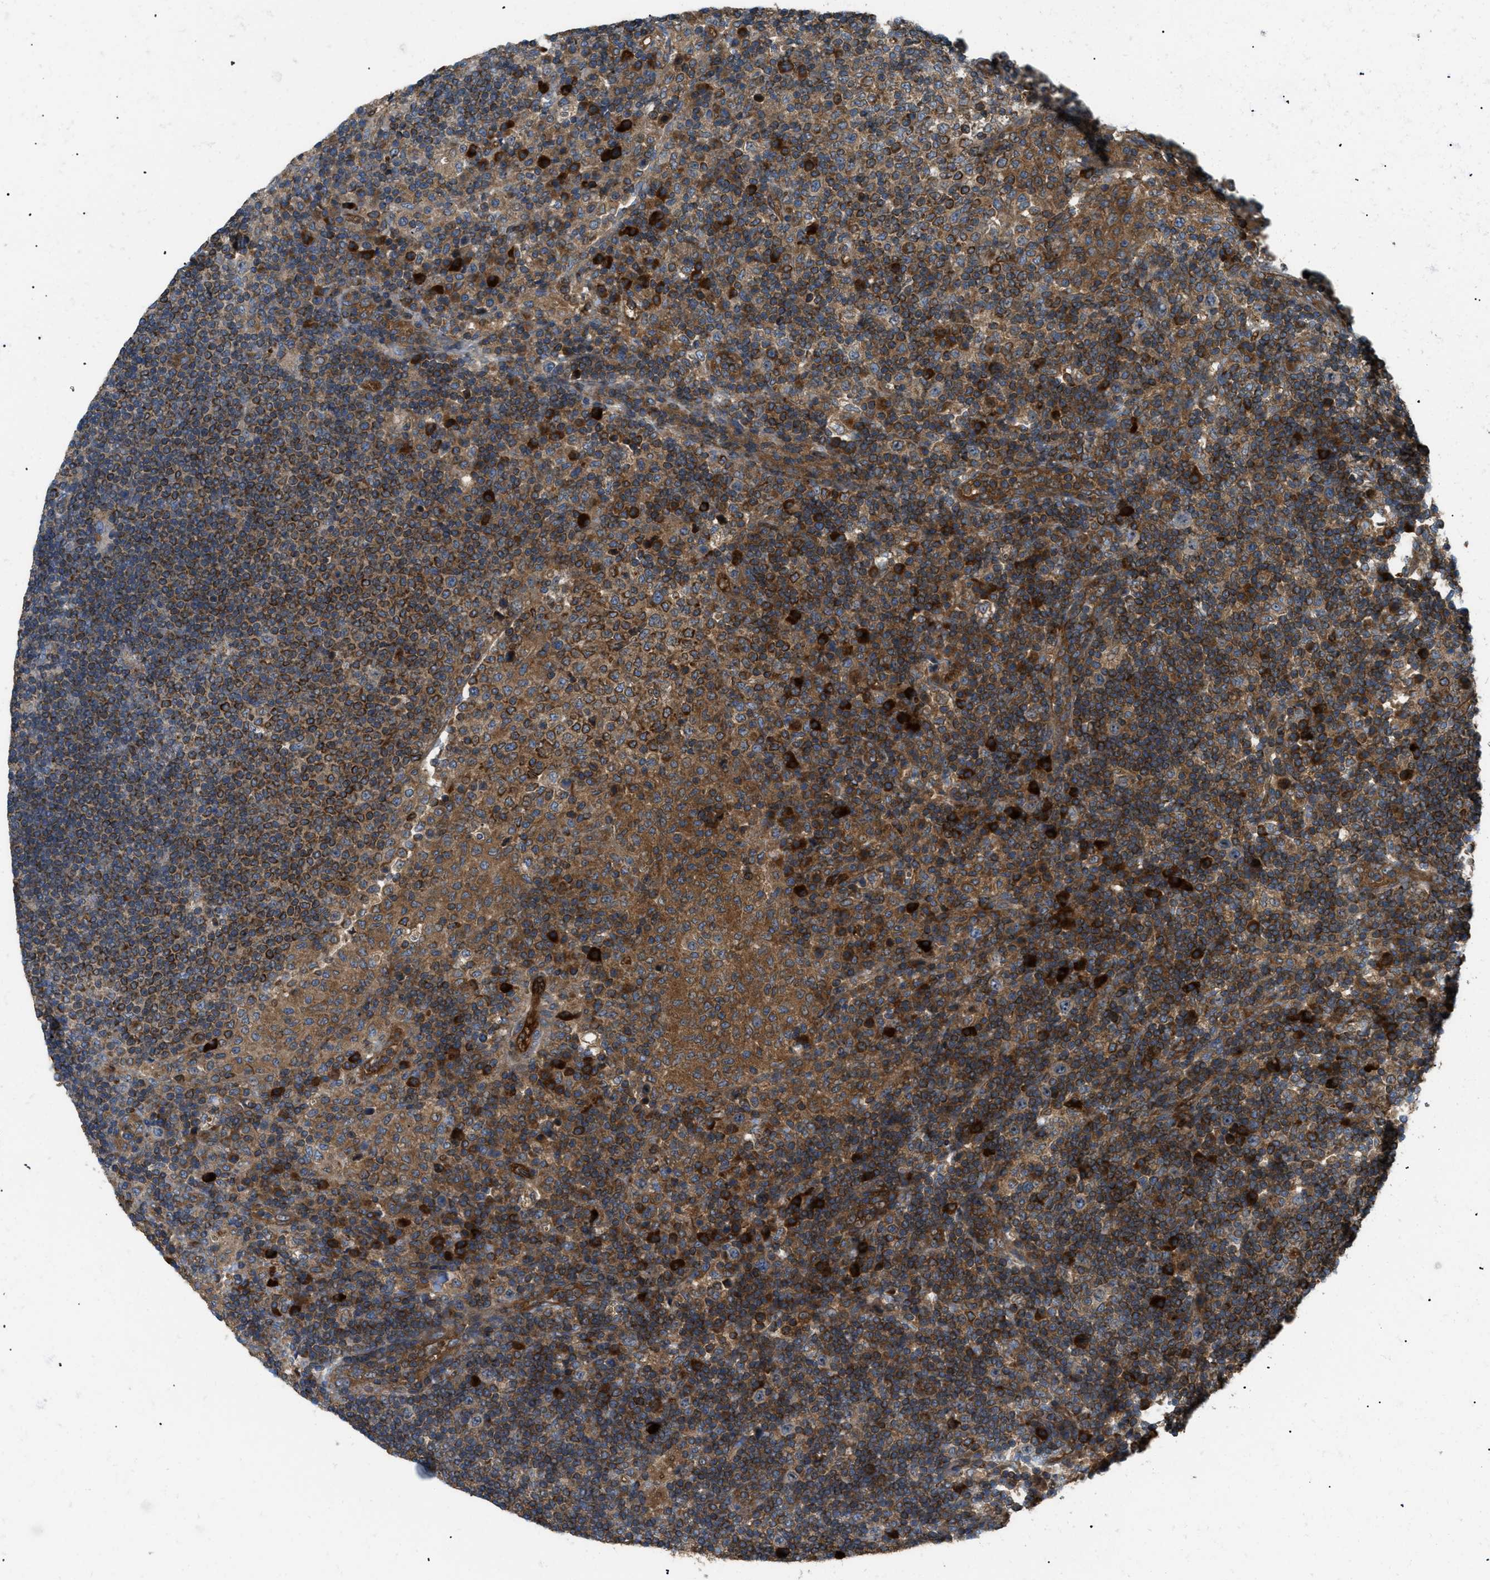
{"staining": {"intensity": "strong", "quantity": ">75%", "location": "cytoplasmic/membranous"}, "tissue": "lymph node", "cell_type": "Germinal center cells", "image_type": "normal", "snomed": [{"axis": "morphology", "description": "Normal tissue, NOS"}, {"axis": "topography", "description": "Lymph node"}], "caption": "The photomicrograph displays immunohistochemical staining of normal lymph node. There is strong cytoplasmic/membranous positivity is present in approximately >75% of germinal center cells. (Stains: DAB in brown, nuclei in blue, Microscopy: brightfield microscopy at high magnification).", "gene": "ATP2A3", "patient": {"sex": "female", "age": 53}}